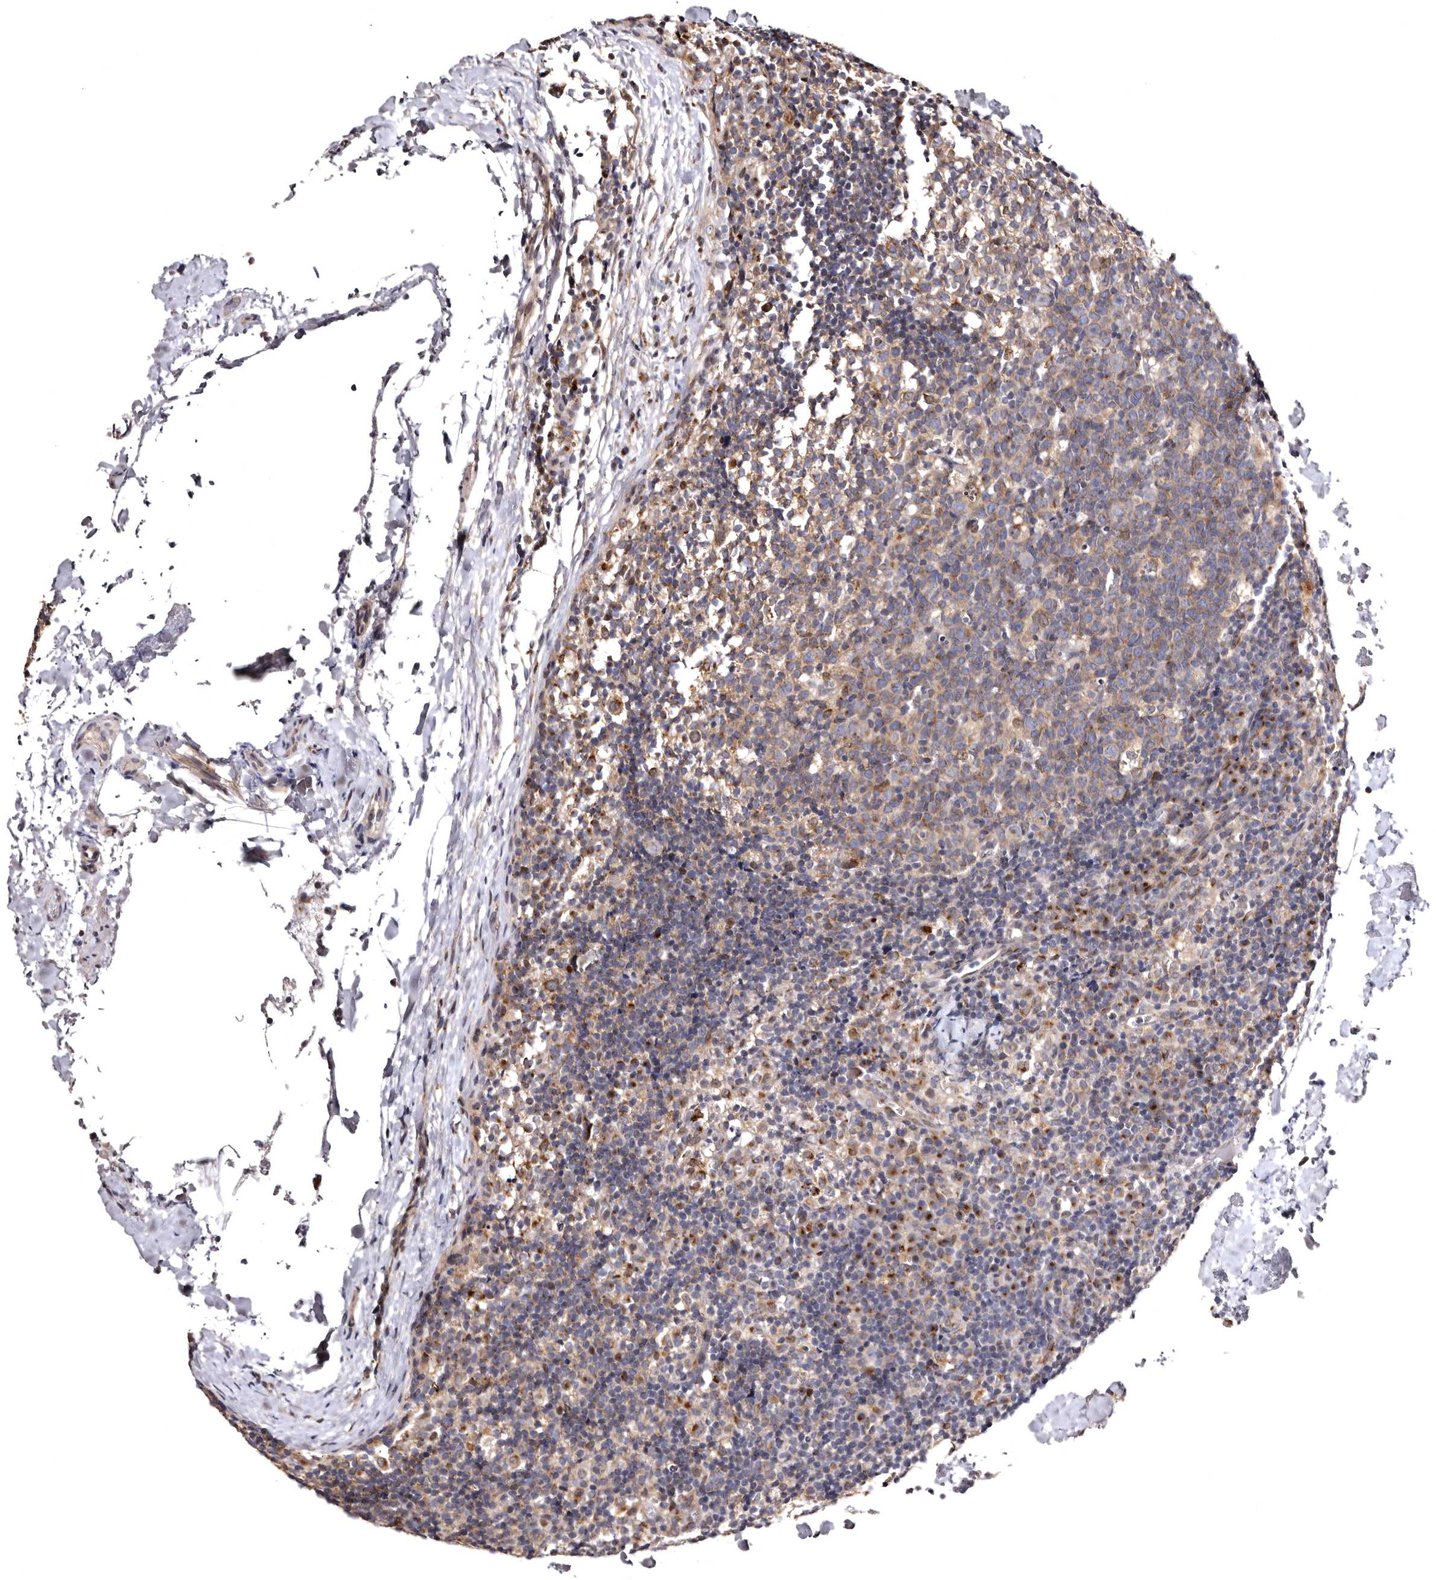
{"staining": {"intensity": "weak", "quantity": "<25%", "location": "cytoplasmic/membranous"}, "tissue": "lymph node", "cell_type": "Germinal center cells", "image_type": "normal", "snomed": [{"axis": "morphology", "description": "Normal tissue, NOS"}, {"axis": "morphology", "description": "Inflammation, NOS"}, {"axis": "topography", "description": "Lymph node"}], "caption": "The image shows no staining of germinal center cells in unremarkable lymph node.", "gene": "FAM91A1", "patient": {"sex": "male", "age": 55}}